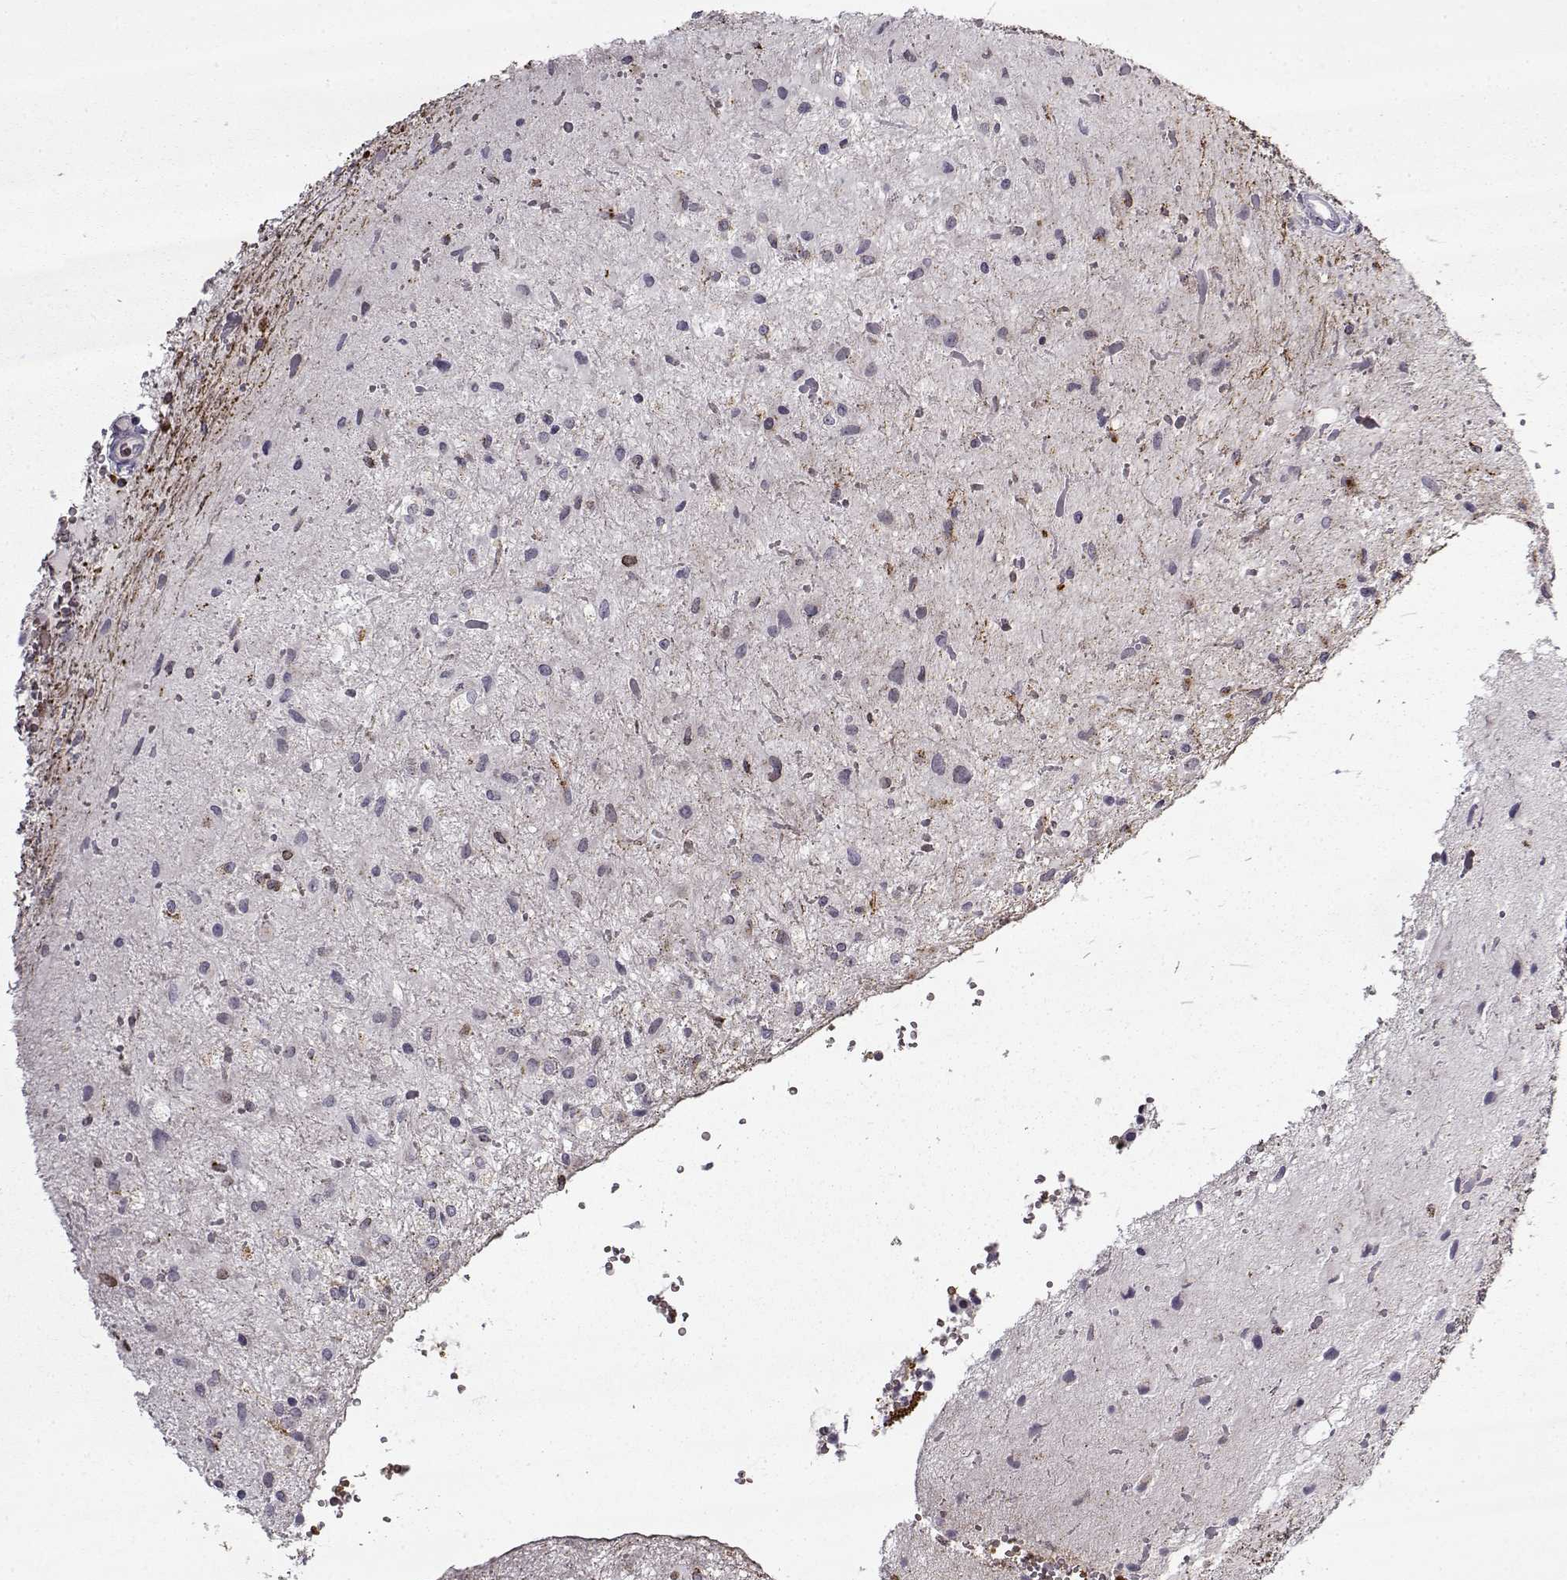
{"staining": {"intensity": "negative", "quantity": "none", "location": "none"}, "tissue": "glioma", "cell_type": "Tumor cells", "image_type": "cancer", "snomed": [{"axis": "morphology", "description": "Glioma, malignant, Low grade"}, {"axis": "topography", "description": "Cerebellum"}], "caption": "Human malignant glioma (low-grade) stained for a protein using IHC exhibits no positivity in tumor cells.", "gene": "SNCA", "patient": {"sex": "female", "age": 14}}